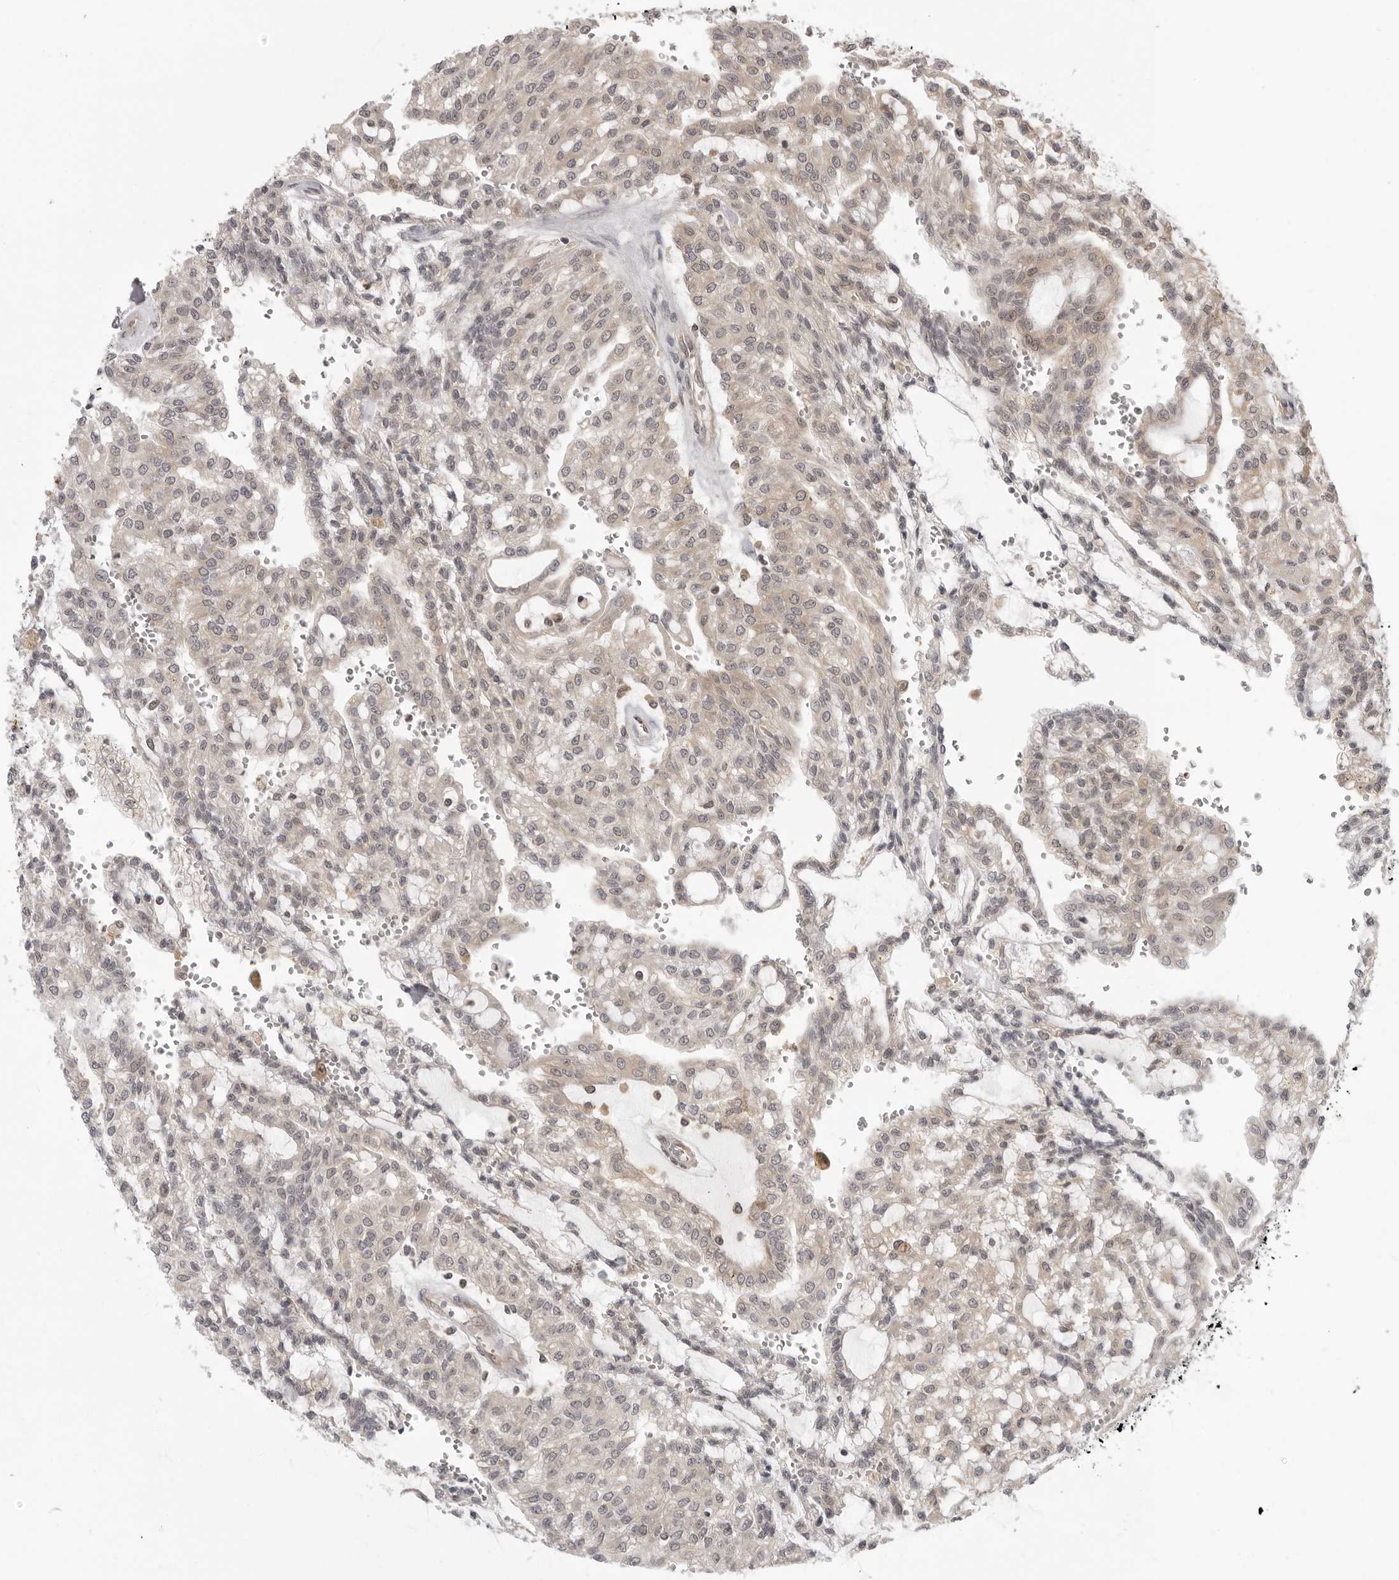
{"staining": {"intensity": "weak", "quantity": "<25%", "location": "nuclear"}, "tissue": "renal cancer", "cell_type": "Tumor cells", "image_type": "cancer", "snomed": [{"axis": "morphology", "description": "Adenocarcinoma, NOS"}, {"axis": "topography", "description": "Kidney"}], "caption": "This is an IHC histopathology image of human adenocarcinoma (renal). There is no positivity in tumor cells.", "gene": "PRRC2A", "patient": {"sex": "male", "age": 63}}